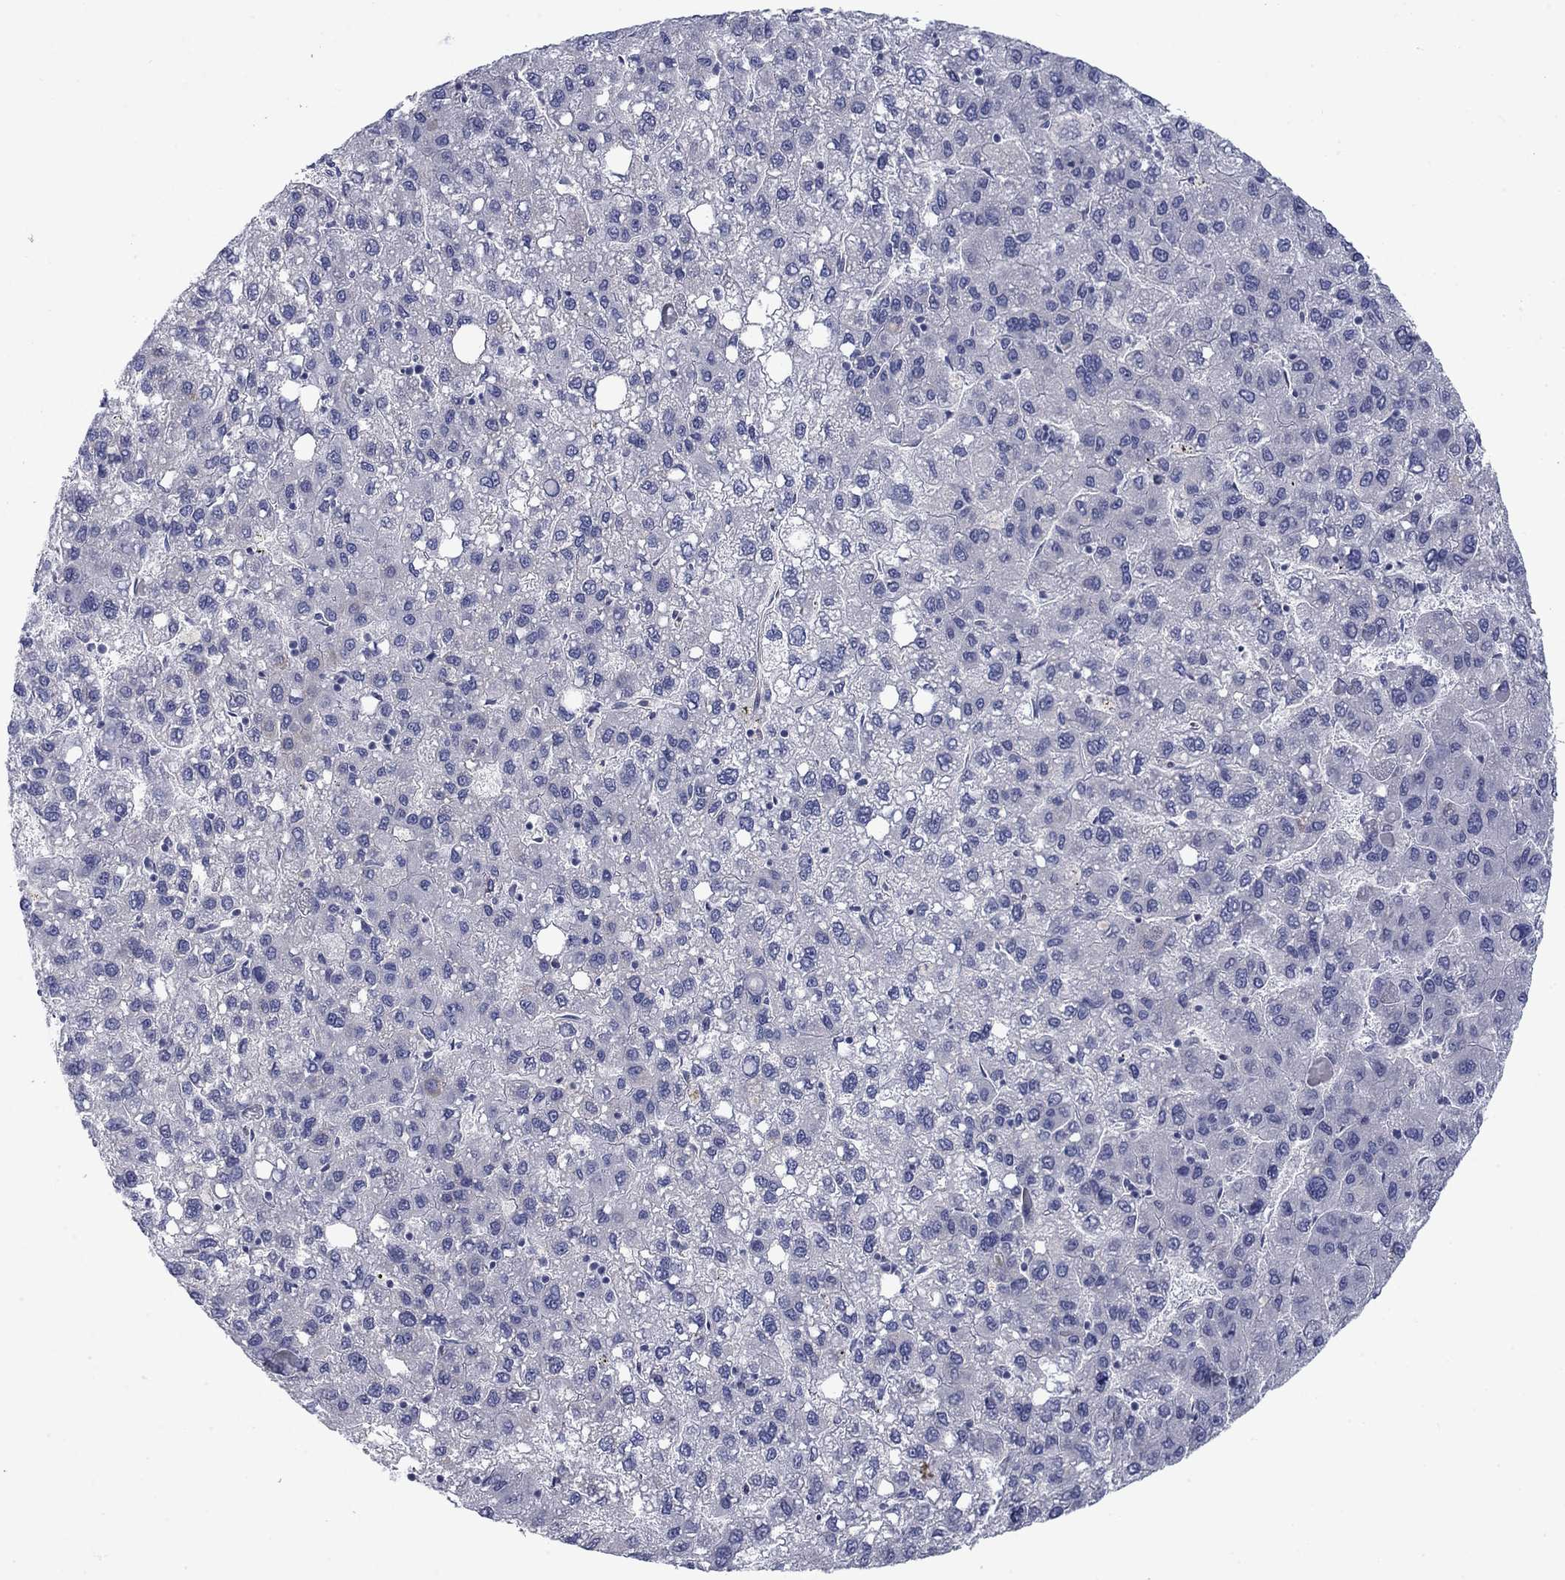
{"staining": {"intensity": "negative", "quantity": "none", "location": "none"}, "tissue": "liver cancer", "cell_type": "Tumor cells", "image_type": "cancer", "snomed": [{"axis": "morphology", "description": "Carcinoma, Hepatocellular, NOS"}, {"axis": "topography", "description": "Liver"}], "caption": "Protein analysis of liver cancer exhibits no significant expression in tumor cells.", "gene": "FXR1", "patient": {"sex": "female", "age": 82}}